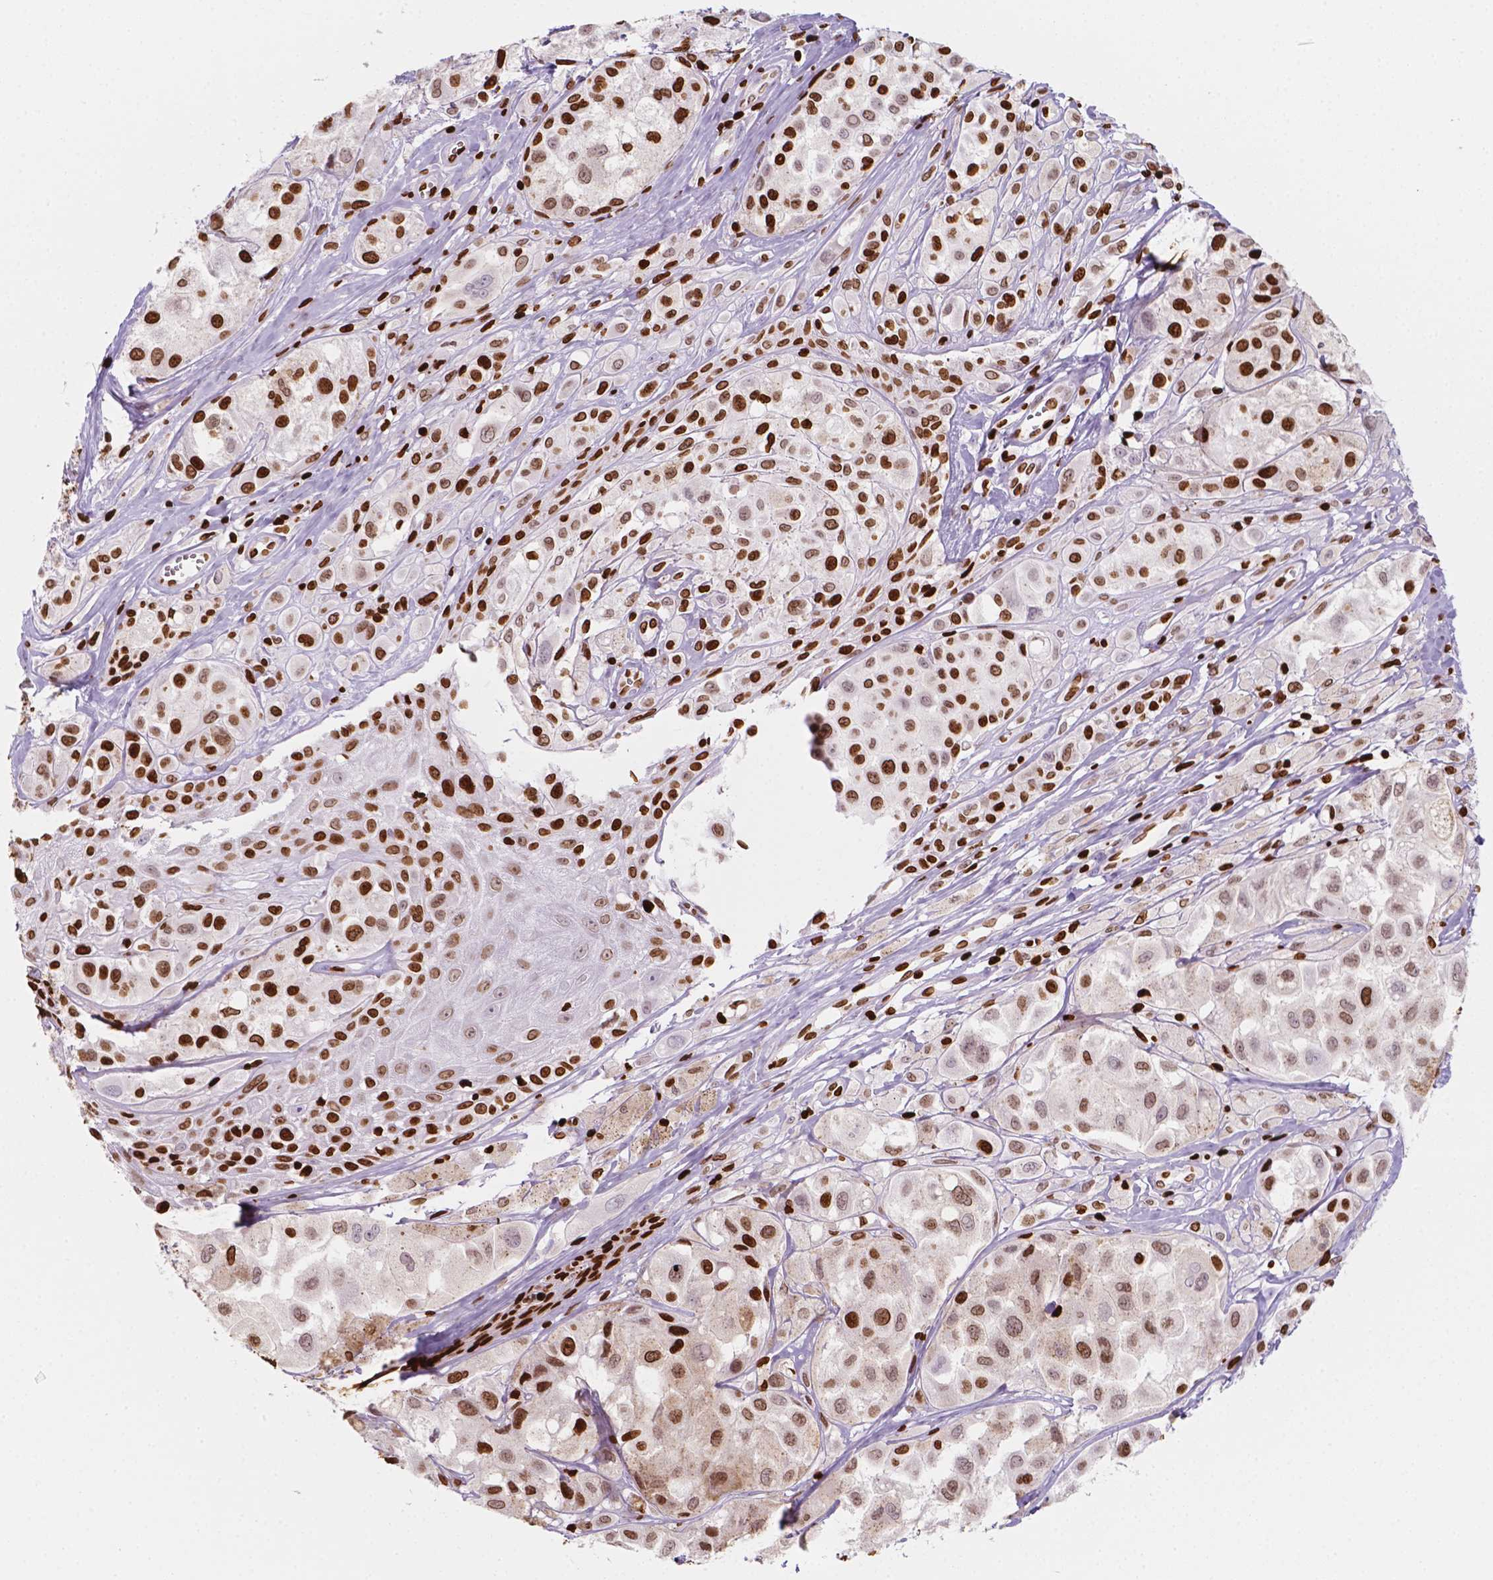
{"staining": {"intensity": "strong", "quantity": ">75%", "location": "nuclear"}, "tissue": "melanoma", "cell_type": "Tumor cells", "image_type": "cancer", "snomed": [{"axis": "morphology", "description": "Malignant melanoma, NOS"}, {"axis": "topography", "description": "Skin"}], "caption": "DAB immunohistochemical staining of melanoma displays strong nuclear protein staining in about >75% of tumor cells.", "gene": "CBY3", "patient": {"sex": "male", "age": 77}}